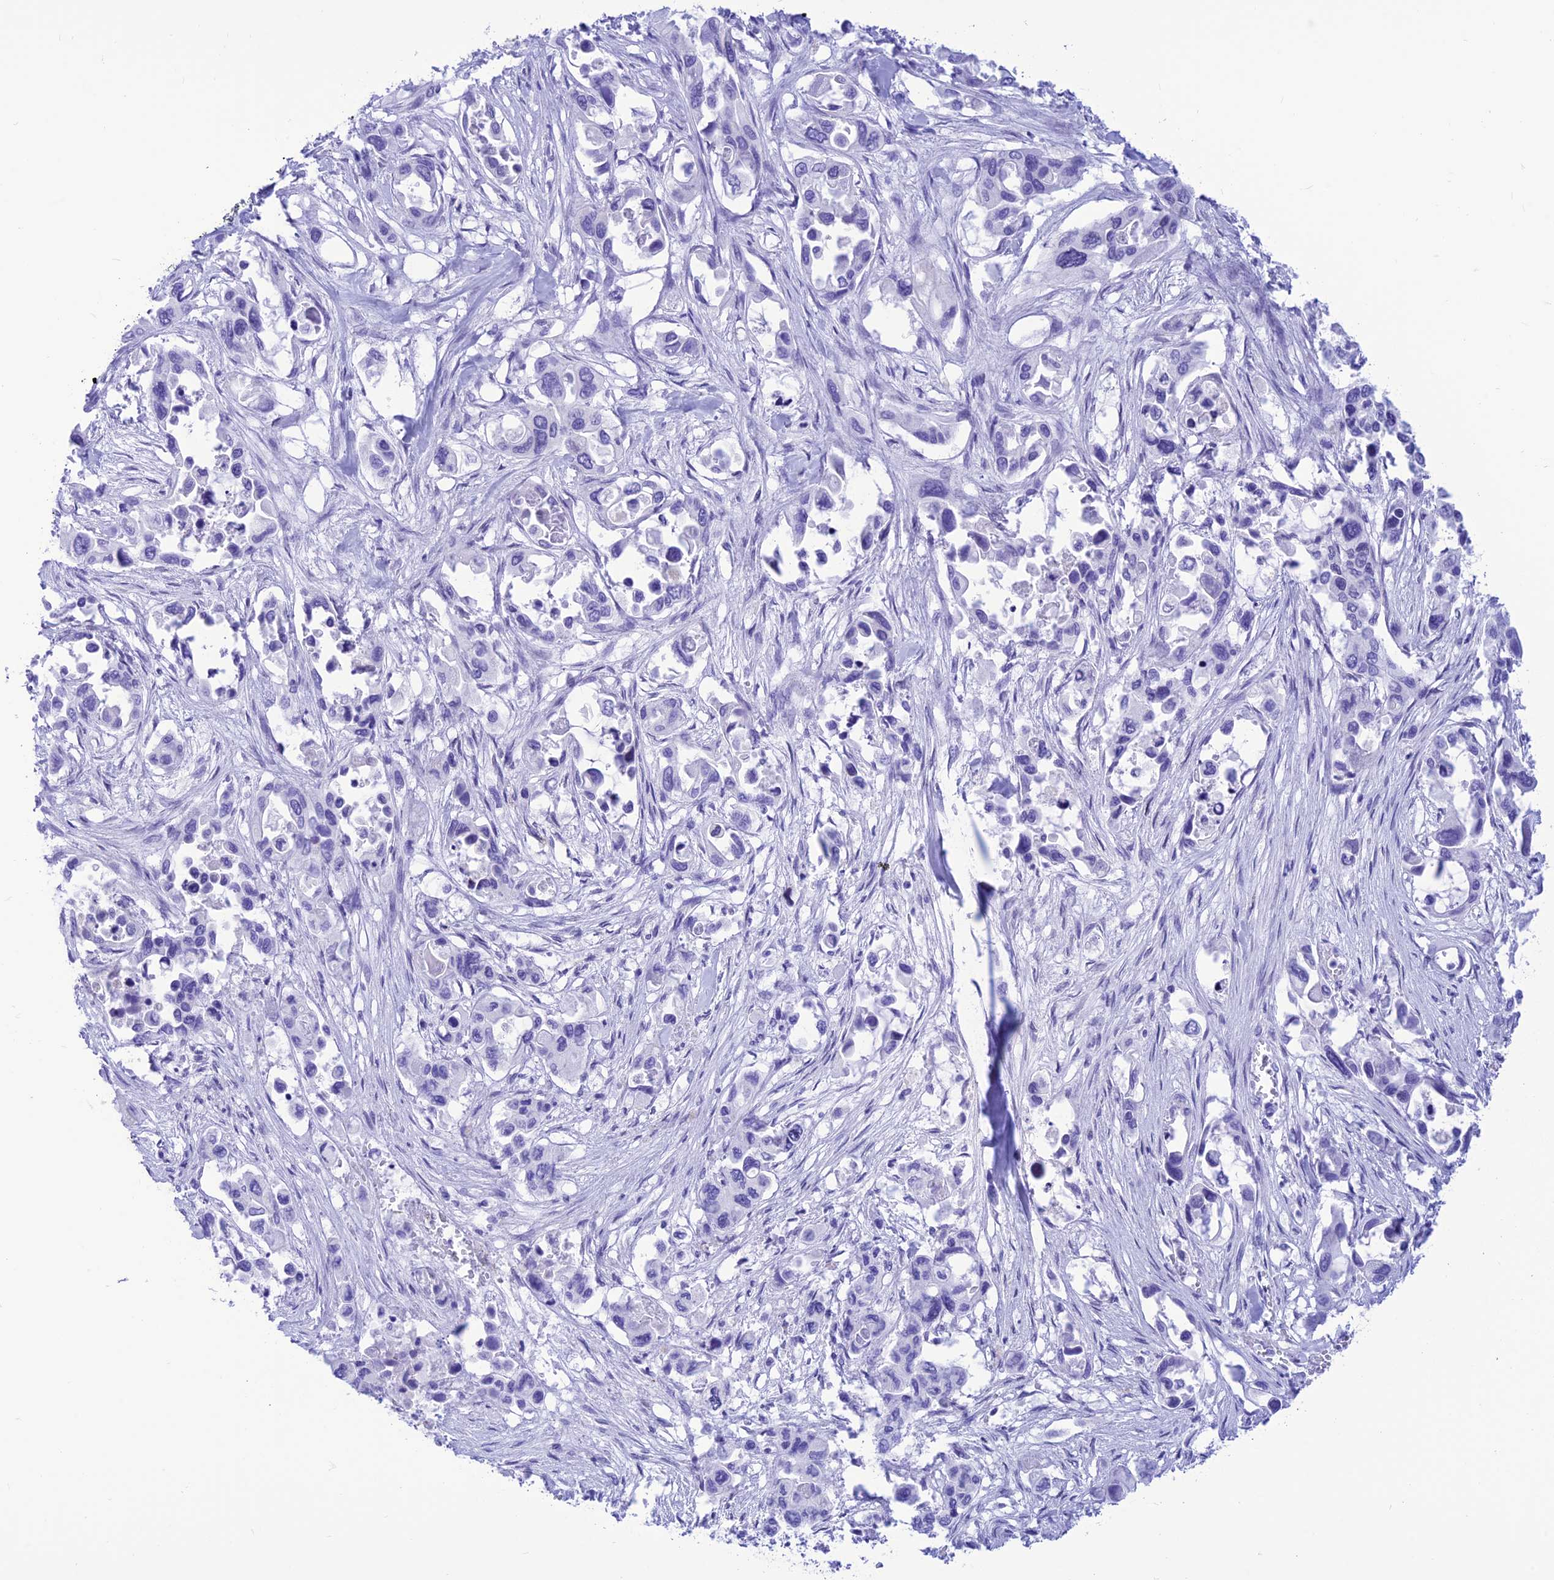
{"staining": {"intensity": "negative", "quantity": "none", "location": "none"}, "tissue": "pancreatic cancer", "cell_type": "Tumor cells", "image_type": "cancer", "snomed": [{"axis": "morphology", "description": "Adenocarcinoma, NOS"}, {"axis": "topography", "description": "Pancreas"}], "caption": "Human adenocarcinoma (pancreatic) stained for a protein using IHC displays no expression in tumor cells.", "gene": "PRNP", "patient": {"sex": "male", "age": 92}}